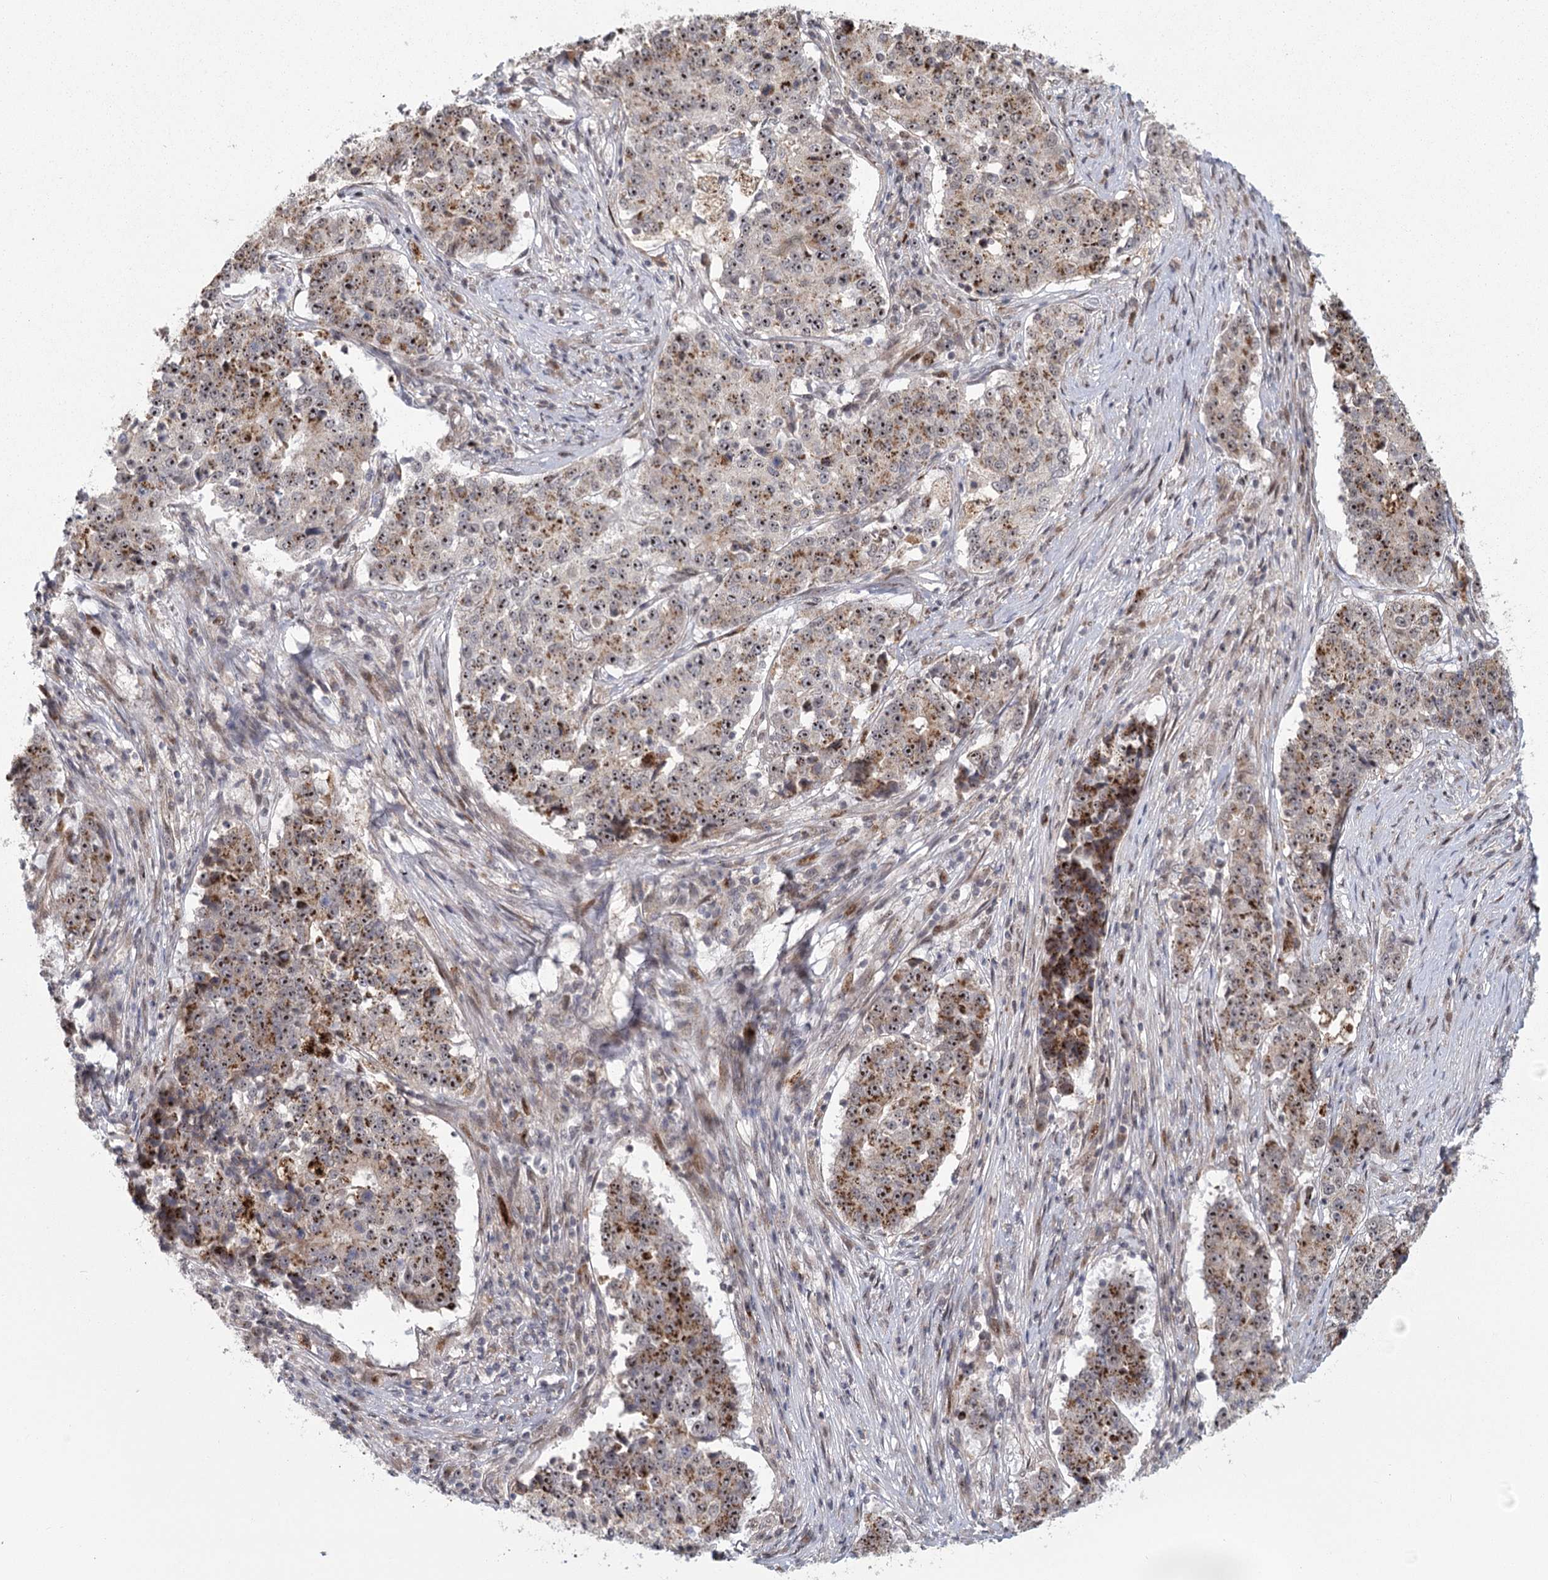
{"staining": {"intensity": "moderate", "quantity": ">75%", "location": "cytoplasmic/membranous,nuclear"}, "tissue": "stomach cancer", "cell_type": "Tumor cells", "image_type": "cancer", "snomed": [{"axis": "morphology", "description": "Adenocarcinoma, NOS"}, {"axis": "topography", "description": "Stomach"}], "caption": "There is medium levels of moderate cytoplasmic/membranous and nuclear positivity in tumor cells of stomach cancer (adenocarcinoma), as demonstrated by immunohistochemical staining (brown color).", "gene": "PARM1", "patient": {"sex": "male", "age": 59}}